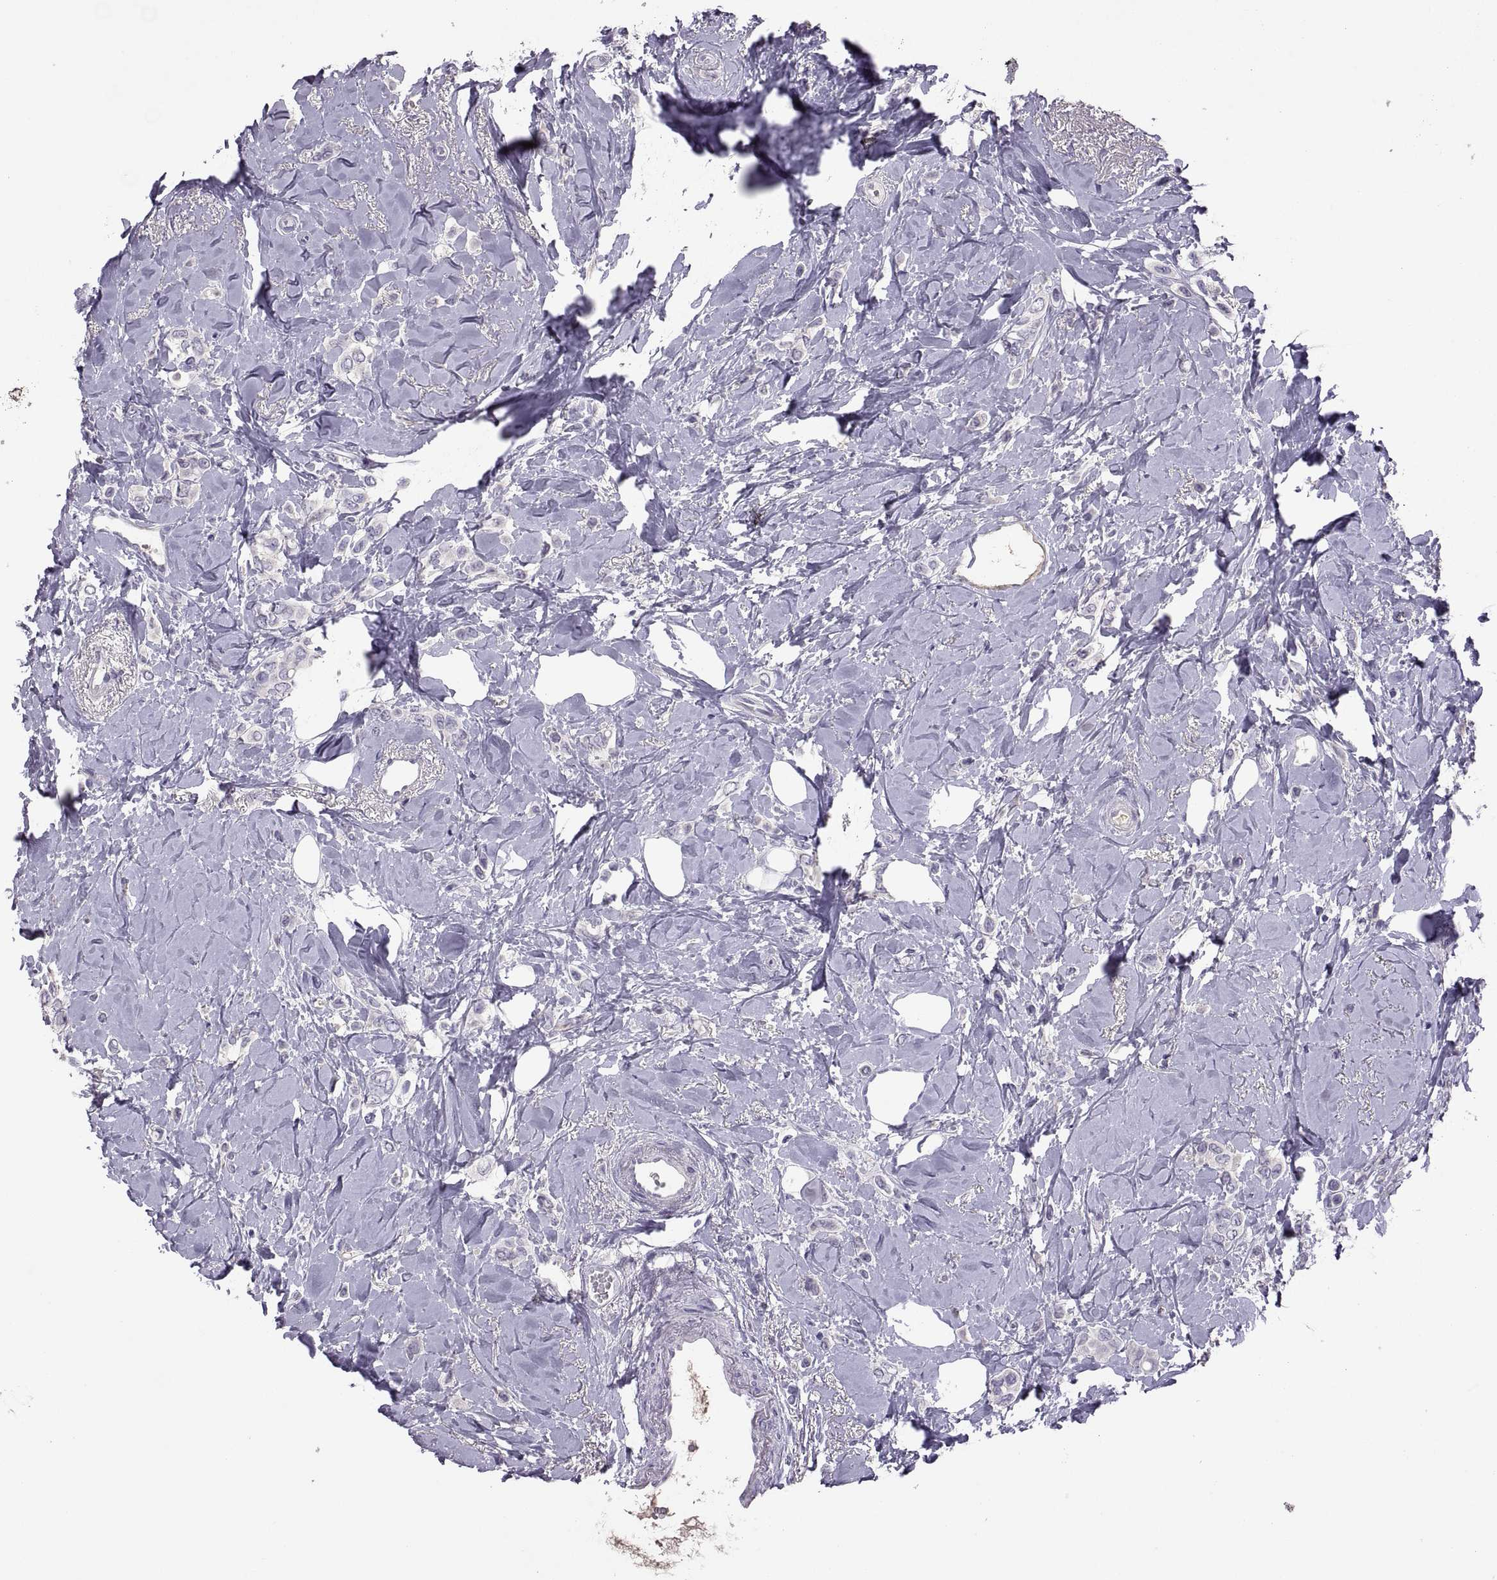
{"staining": {"intensity": "negative", "quantity": "none", "location": "none"}, "tissue": "breast cancer", "cell_type": "Tumor cells", "image_type": "cancer", "snomed": [{"axis": "morphology", "description": "Lobular carcinoma"}, {"axis": "topography", "description": "Breast"}], "caption": "High magnification brightfield microscopy of breast cancer (lobular carcinoma) stained with DAB (brown) and counterstained with hematoxylin (blue): tumor cells show no significant staining. (Immunohistochemistry (ihc), brightfield microscopy, high magnification).", "gene": "TBX19", "patient": {"sex": "female", "age": 66}}